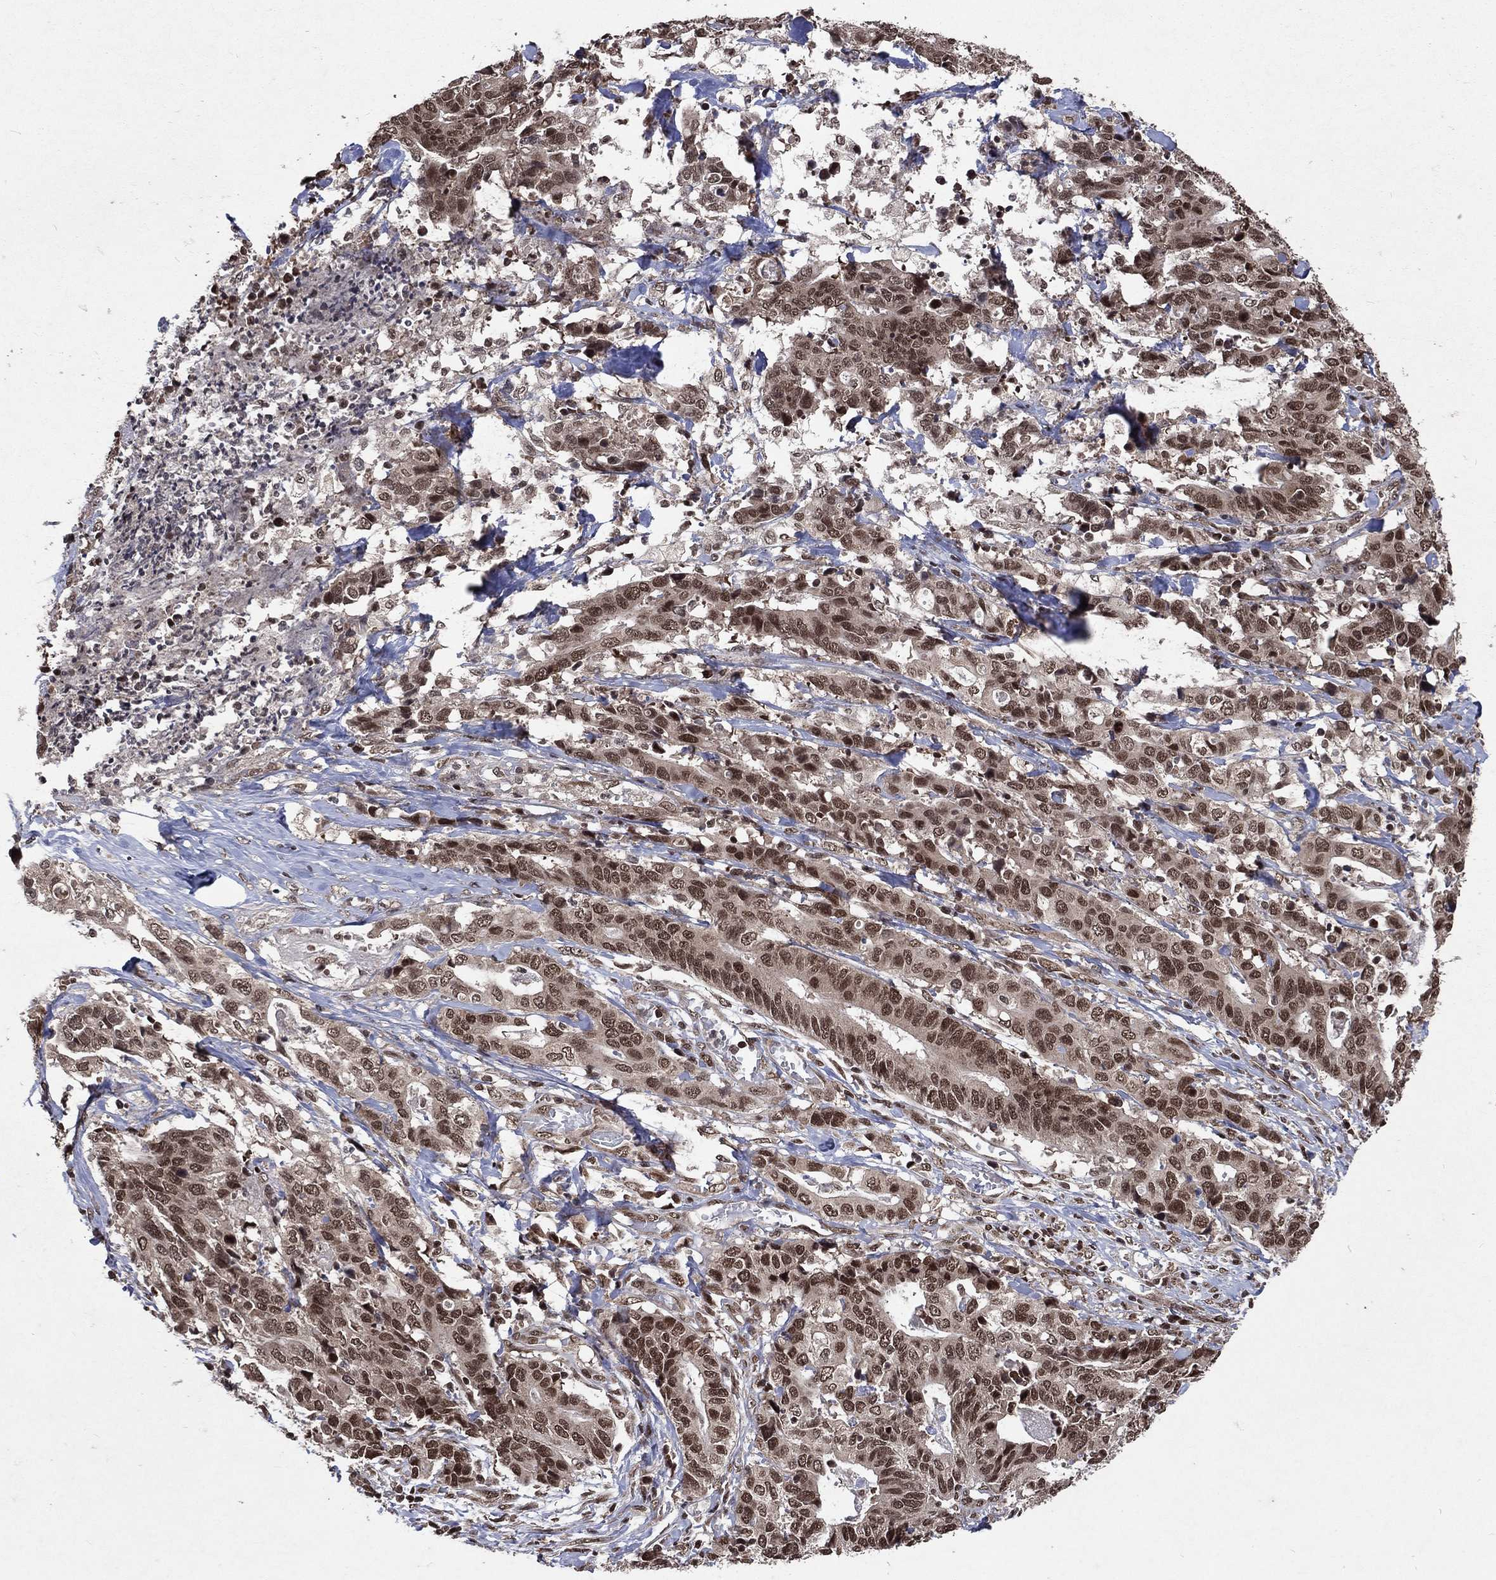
{"staining": {"intensity": "strong", "quantity": ">75%", "location": "nuclear"}, "tissue": "stomach cancer", "cell_type": "Tumor cells", "image_type": "cancer", "snomed": [{"axis": "morphology", "description": "Adenocarcinoma, NOS"}, {"axis": "topography", "description": "Stomach, upper"}], "caption": "Strong nuclear staining for a protein is appreciated in about >75% of tumor cells of stomach cancer (adenocarcinoma) using IHC.", "gene": "DMAP1", "patient": {"sex": "female", "age": 67}}